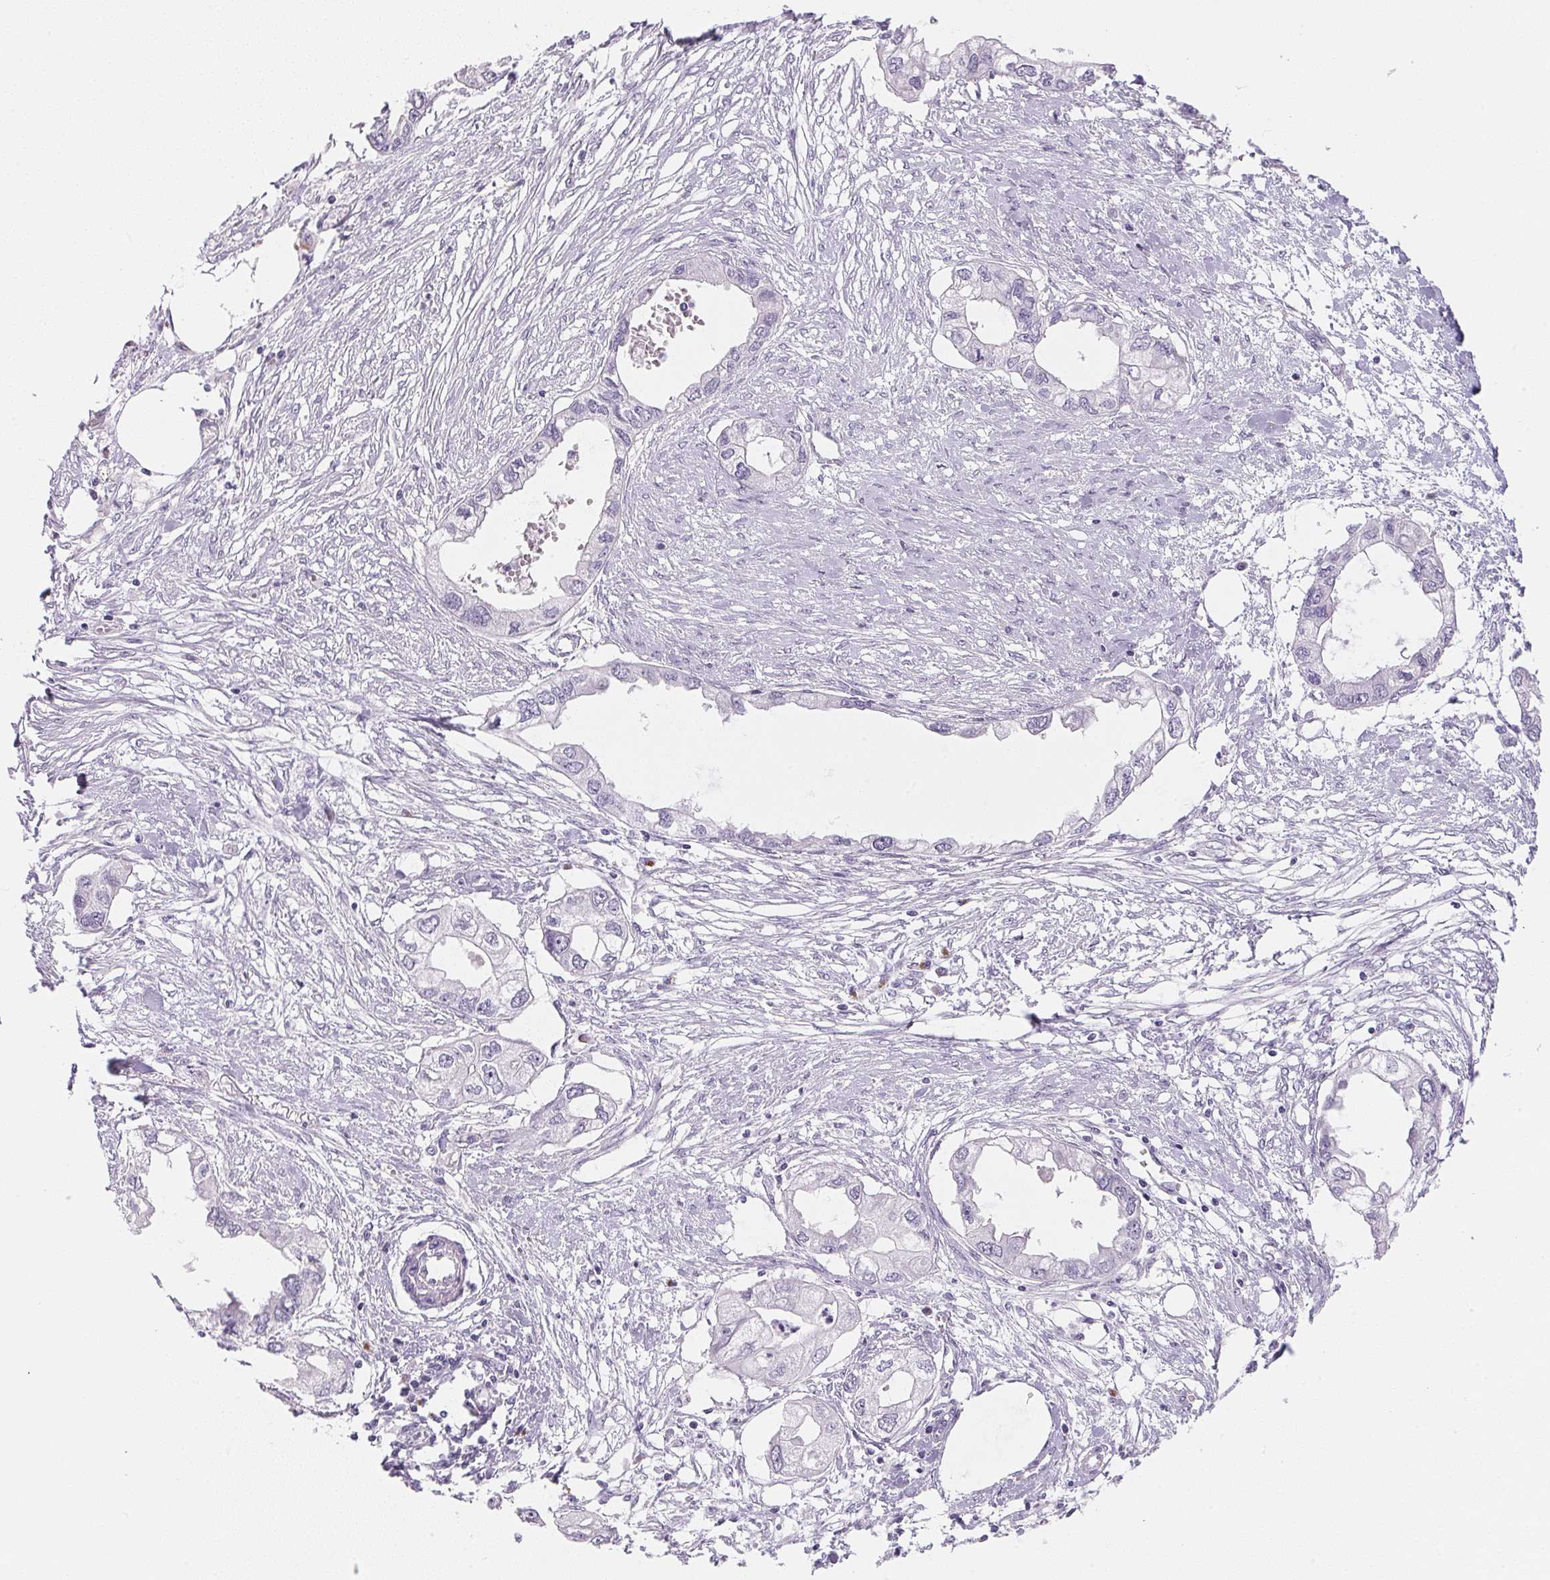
{"staining": {"intensity": "negative", "quantity": "none", "location": "none"}, "tissue": "endometrial cancer", "cell_type": "Tumor cells", "image_type": "cancer", "snomed": [{"axis": "morphology", "description": "Adenocarcinoma, NOS"}, {"axis": "morphology", "description": "Adenocarcinoma, metastatic, NOS"}, {"axis": "topography", "description": "Adipose tissue"}, {"axis": "topography", "description": "Endometrium"}], "caption": "This is an immunohistochemistry photomicrograph of endometrial cancer. There is no positivity in tumor cells.", "gene": "GIPC2", "patient": {"sex": "female", "age": 67}}